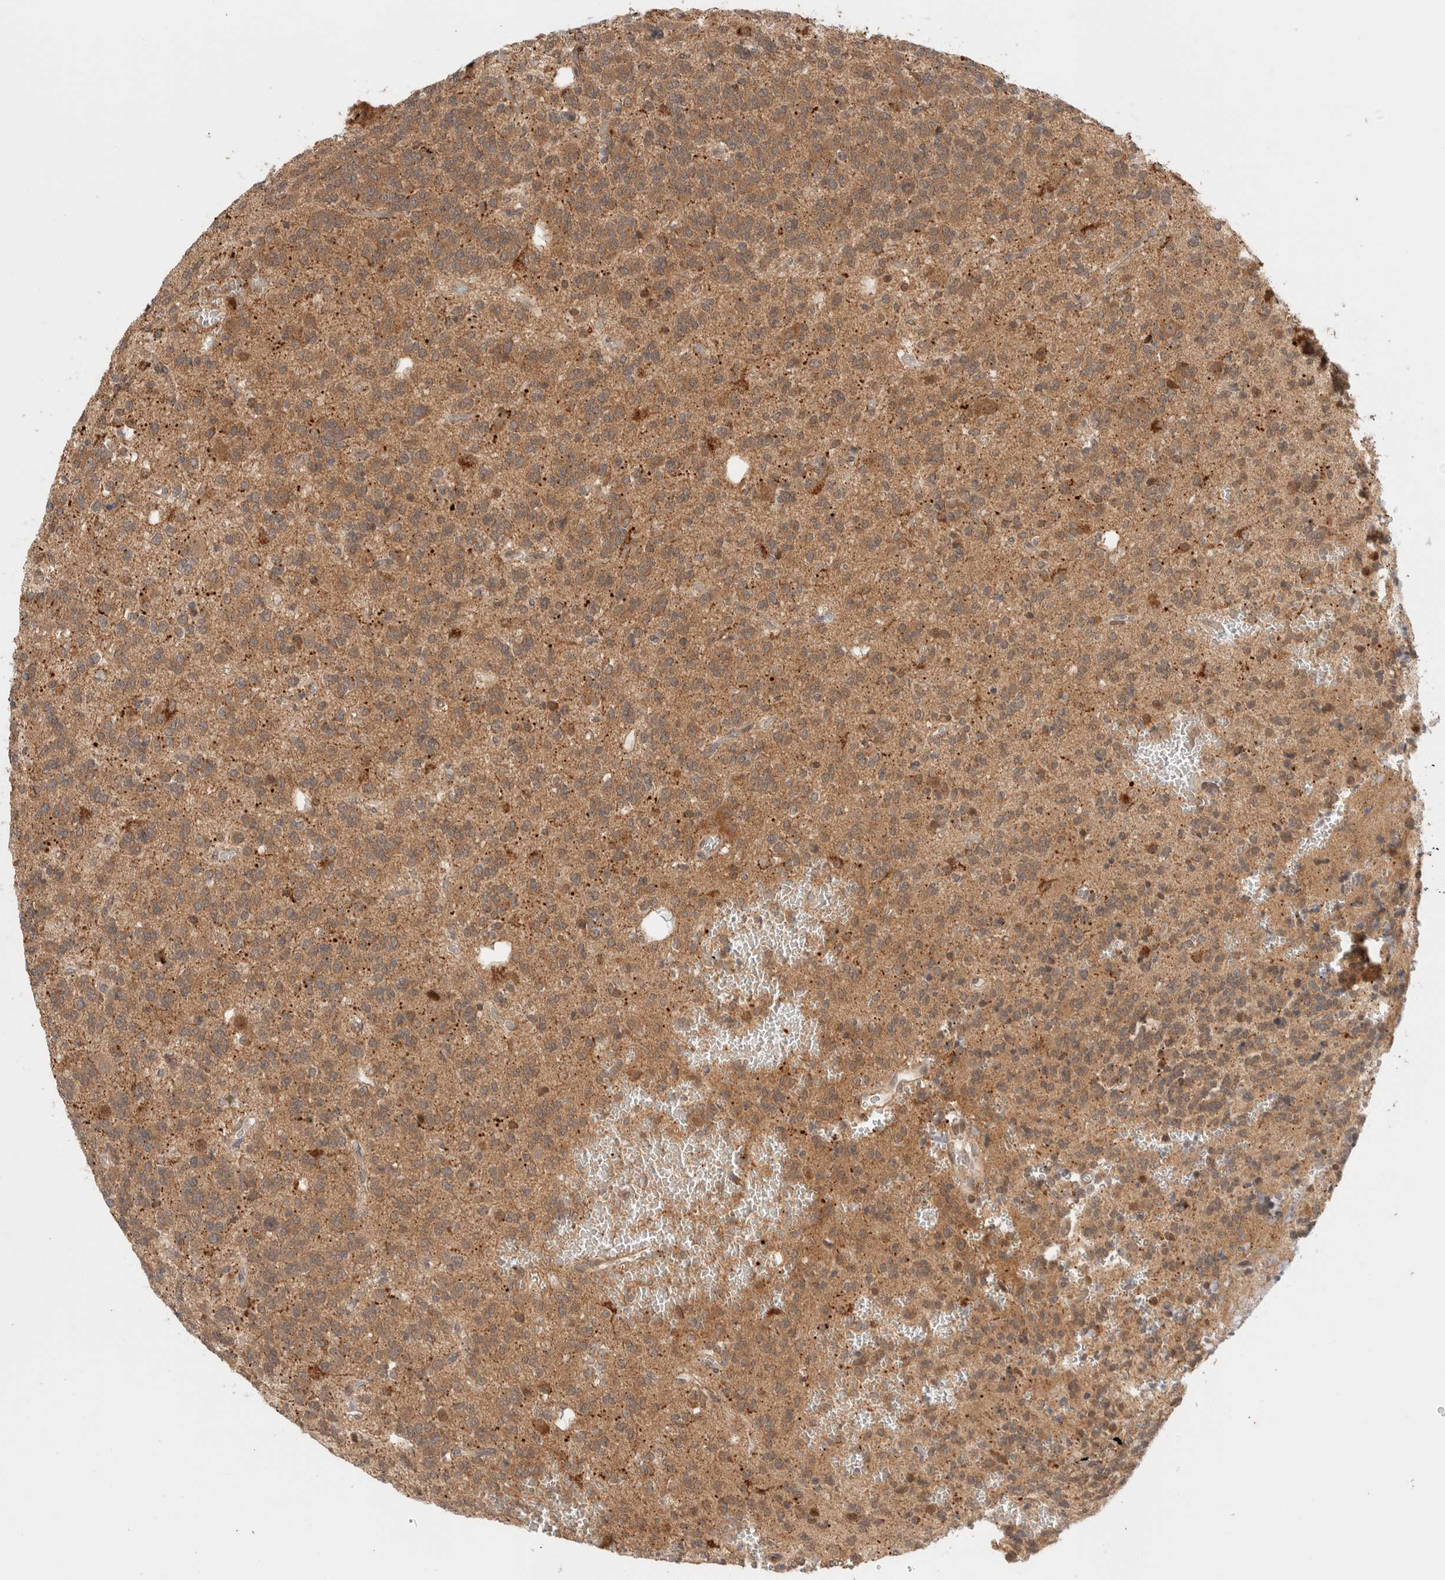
{"staining": {"intensity": "weak", "quantity": ">75%", "location": "cytoplasmic/membranous"}, "tissue": "glioma", "cell_type": "Tumor cells", "image_type": "cancer", "snomed": [{"axis": "morphology", "description": "Glioma, malignant, Low grade"}, {"axis": "topography", "description": "Brain"}], "caption": "Human glioma stained with a brown dye displays weak cytoplasmic/membranous positive expression in about >75% of tumor cells.", "gene": "OTUD6B", "patient": {"sex": "male", "age": 38}}